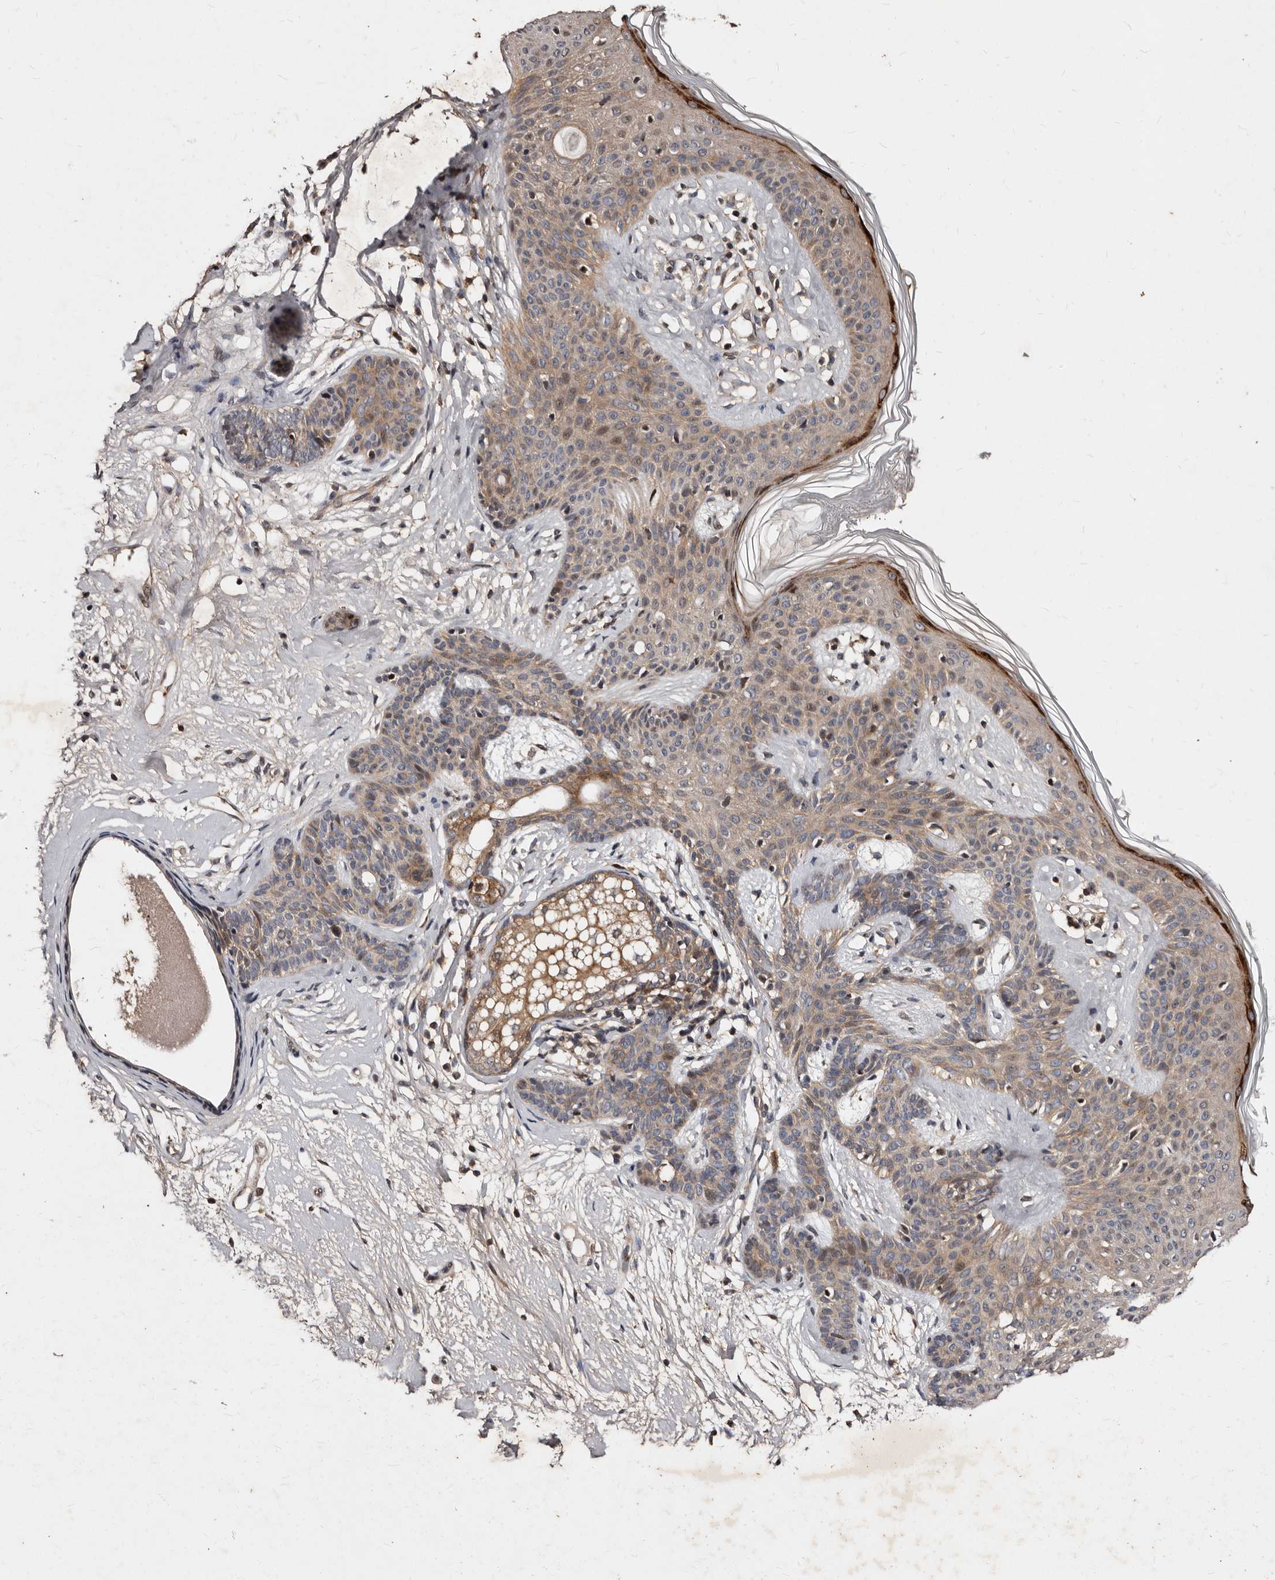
{"staining": {"intensity": "moderate", "quantity": "25%-75%", "location": "cytoplasmic/membranous"}, "tissue": "skin cancer", "cell_type": "Tumor cells", "image_type": "cancer", "snomed": [{"axis": "morphology", "description": "Developmental malformation"}, {"axis": "morphology", "description": "Basal cell carcinoma"}, {"axis": "topography", "description": "Skin"}], "caption": "Immunohistochemical staining of human skin cancer shows medium levels of moderate cytoplasmic/membranous protein positivity in about 25%-75% of tumor cells.", "gene": "MKRN3", "patient": {"sex": "female", "age": 62}}